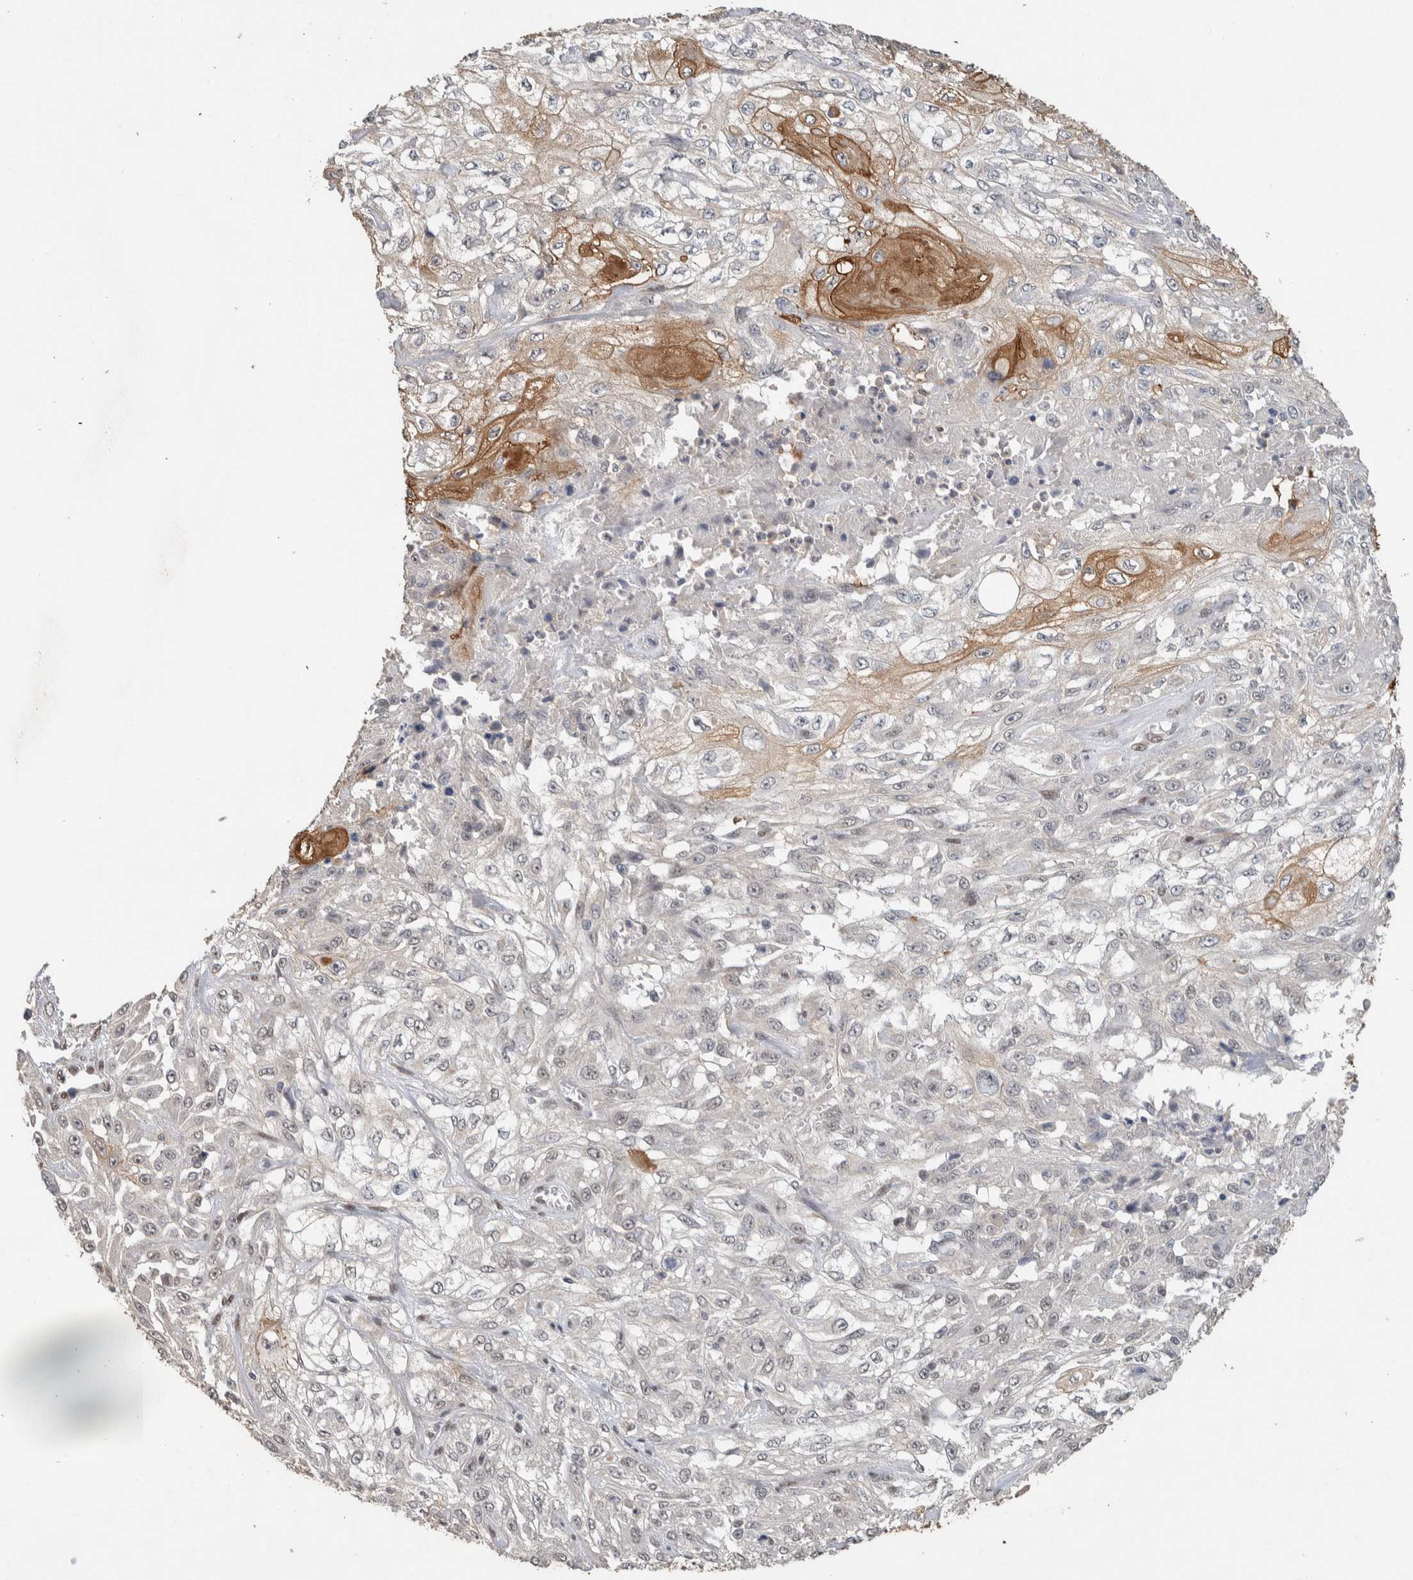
{"staining": {"intensity": "moderate", "quantity": "<25%", "location": "cytoplasmic/membranous"}, "tissue": "skin cancer", "cell_type": "Tumor cells", "image_type": "cancer", "snomed": [{"axis": "morphology", "description": "Squamous cell carcinoma, NOS"}, {"axis": "morphology", "description": "Squamous cell carcinoma, metastatic, NOS"}, {"axis": "topography", "description": "Skin"}, {"axis": "topography", "description": "Lymph node"}], "caption": "The histopathology image demonstrates staining of squamous cell carcinoma (skin), revealing moderate cytoplasmic/membranous protein positivity (brown color) within tumor cells. (Stains: DAB (3,3'-diaminobenzidine) in brown, nuclei in blue, Microscopy: brightfield microscopy at high magnification).", "gene": "CYSRT1", "patient": {"sex": "male", "age": 75}}